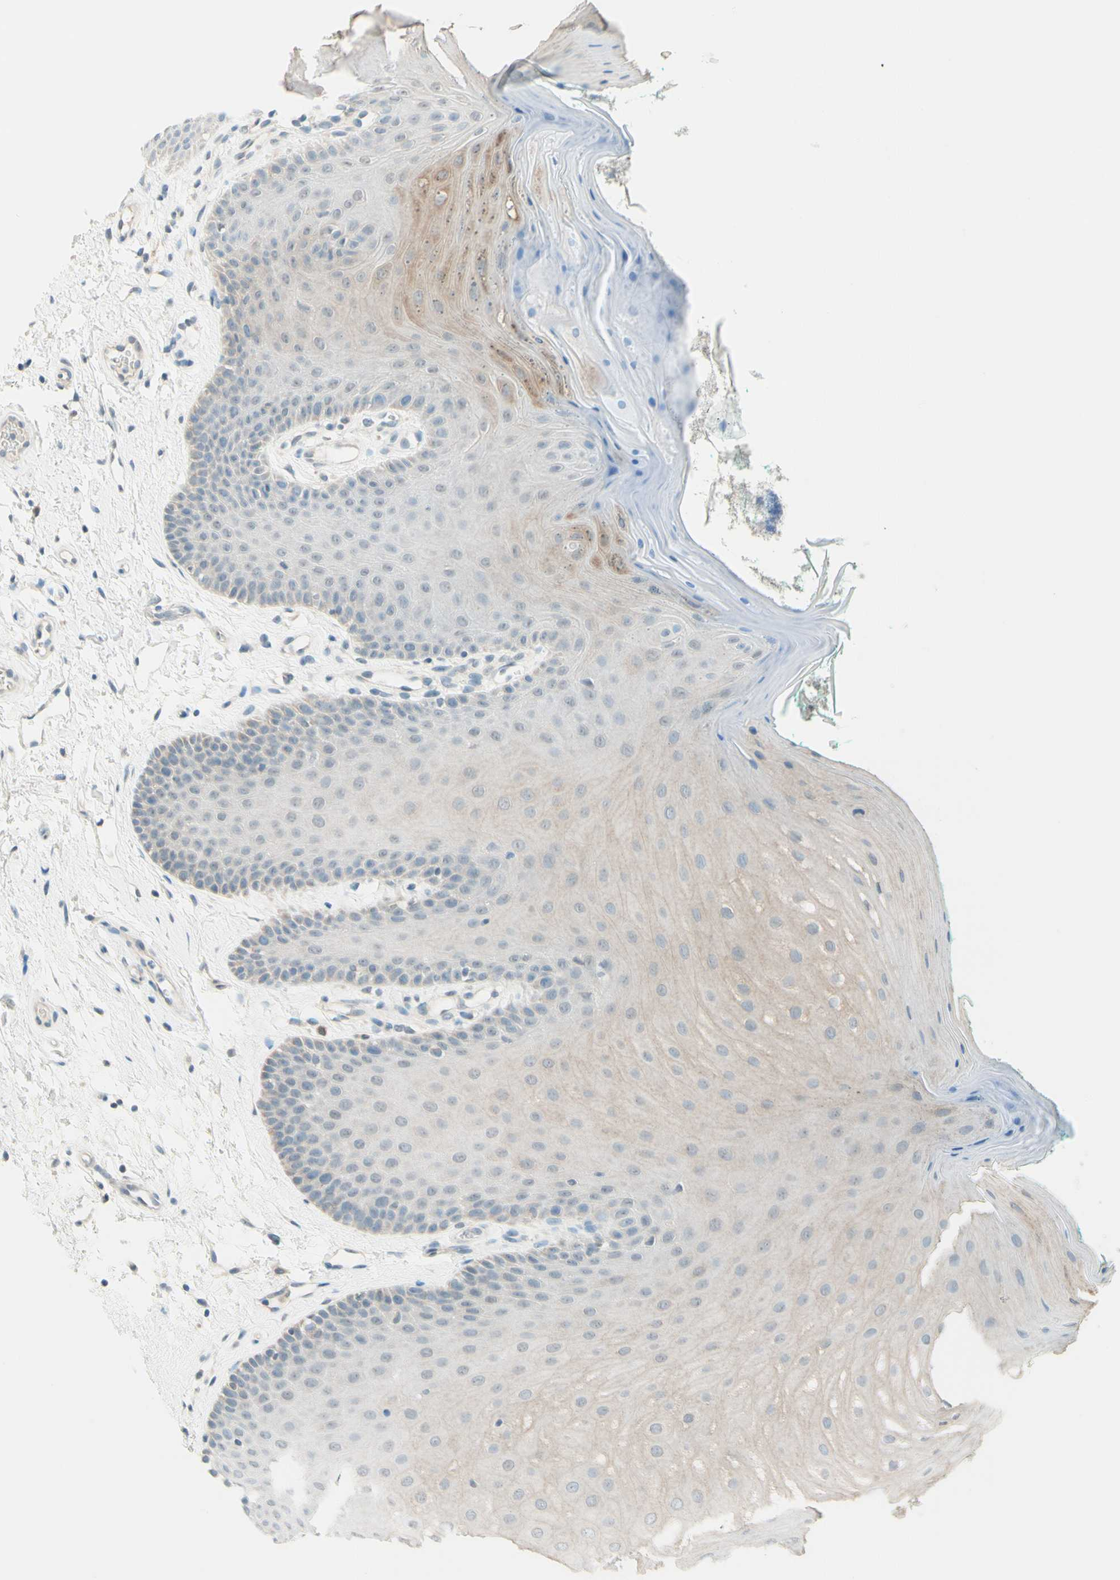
{"staining": {"intensity": "weak", "quantity": "25%-75%", "location": "cytoplasmic/membranous"}, "tissue": "oral mucosa", "cell_type": "Squamous epithelial cells", "image_type": "normal", "snomed": [{"axis": "morphology", "description": "Normal tissue, NOS"}, {"axis": "topography", "description": "Skeletal muscle"}, {"axis": "topography", "description": "Oral tissue"}], "caption": "A low amount of weak cytoplasmic/membranous staining is identified in approximately 25%-75% of squamous epithelial cells in benign oral mucosa.", "gene": "JPH1", "patient": {"sex": "male", "age": 58}}